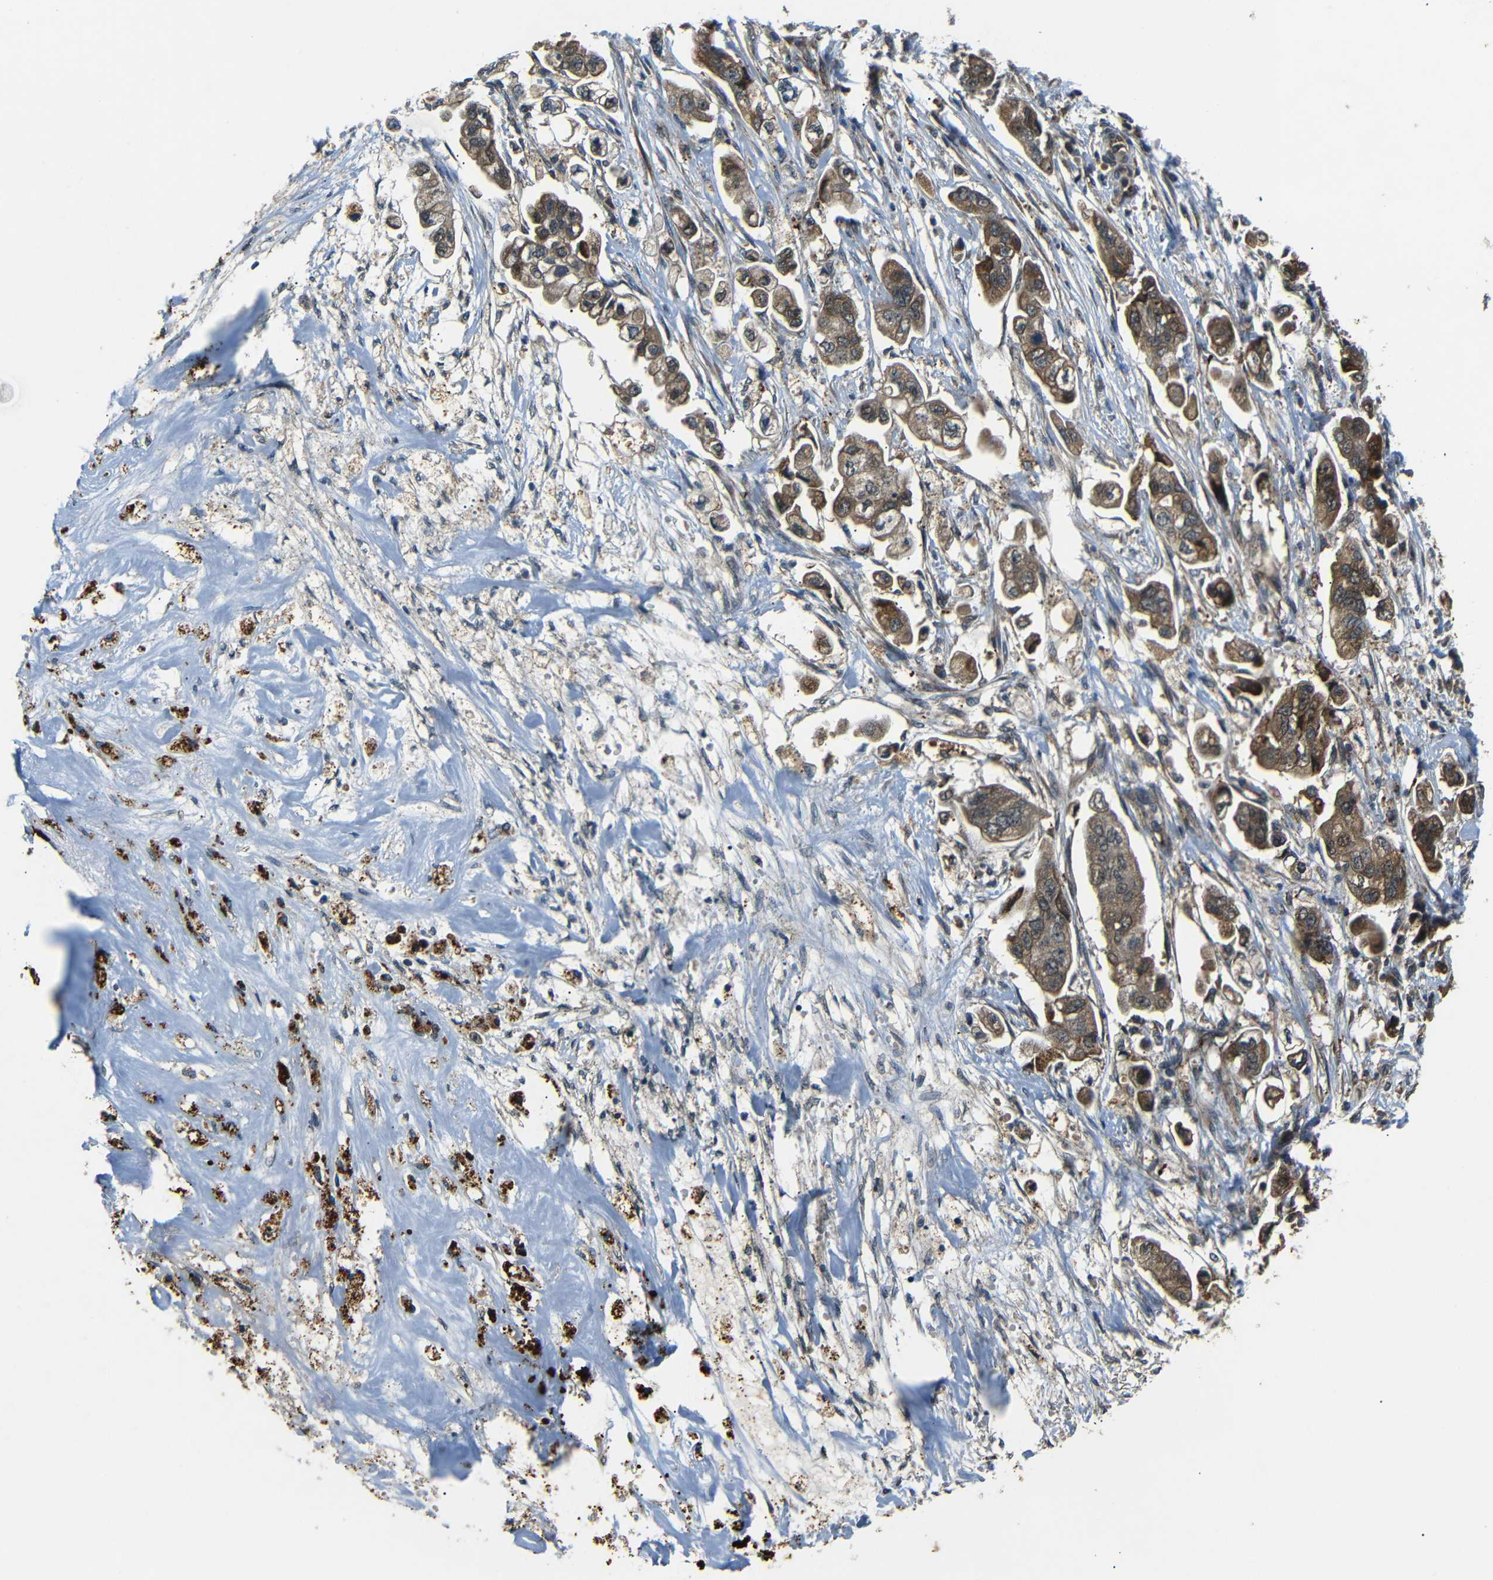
{"staining": {"intensity": "moderate", "quantity": ">75%", "location": "cytoplasmic/membranous"}, "tissue": "stomach cancer", "cell_type": "Tumor cells", "image_type": "cancer", "snomed": [{"axis": "morphology", "description": "Adenocarcinoma, NOS"}, {"axis": "topography", "description": "Stomach"}], "caption": "This photomicrograph reveals stomach cancer (adenocarcinoma) stained with immunohistochemistry (IHC) to label a protein in brown. The cytoplasmic/membranous of tumor cells show moderate positivity for the protein. Nuclei are counter-stained blue.", "gene": "ATP7A", "patient": {"sex": "male", "age": 62}}